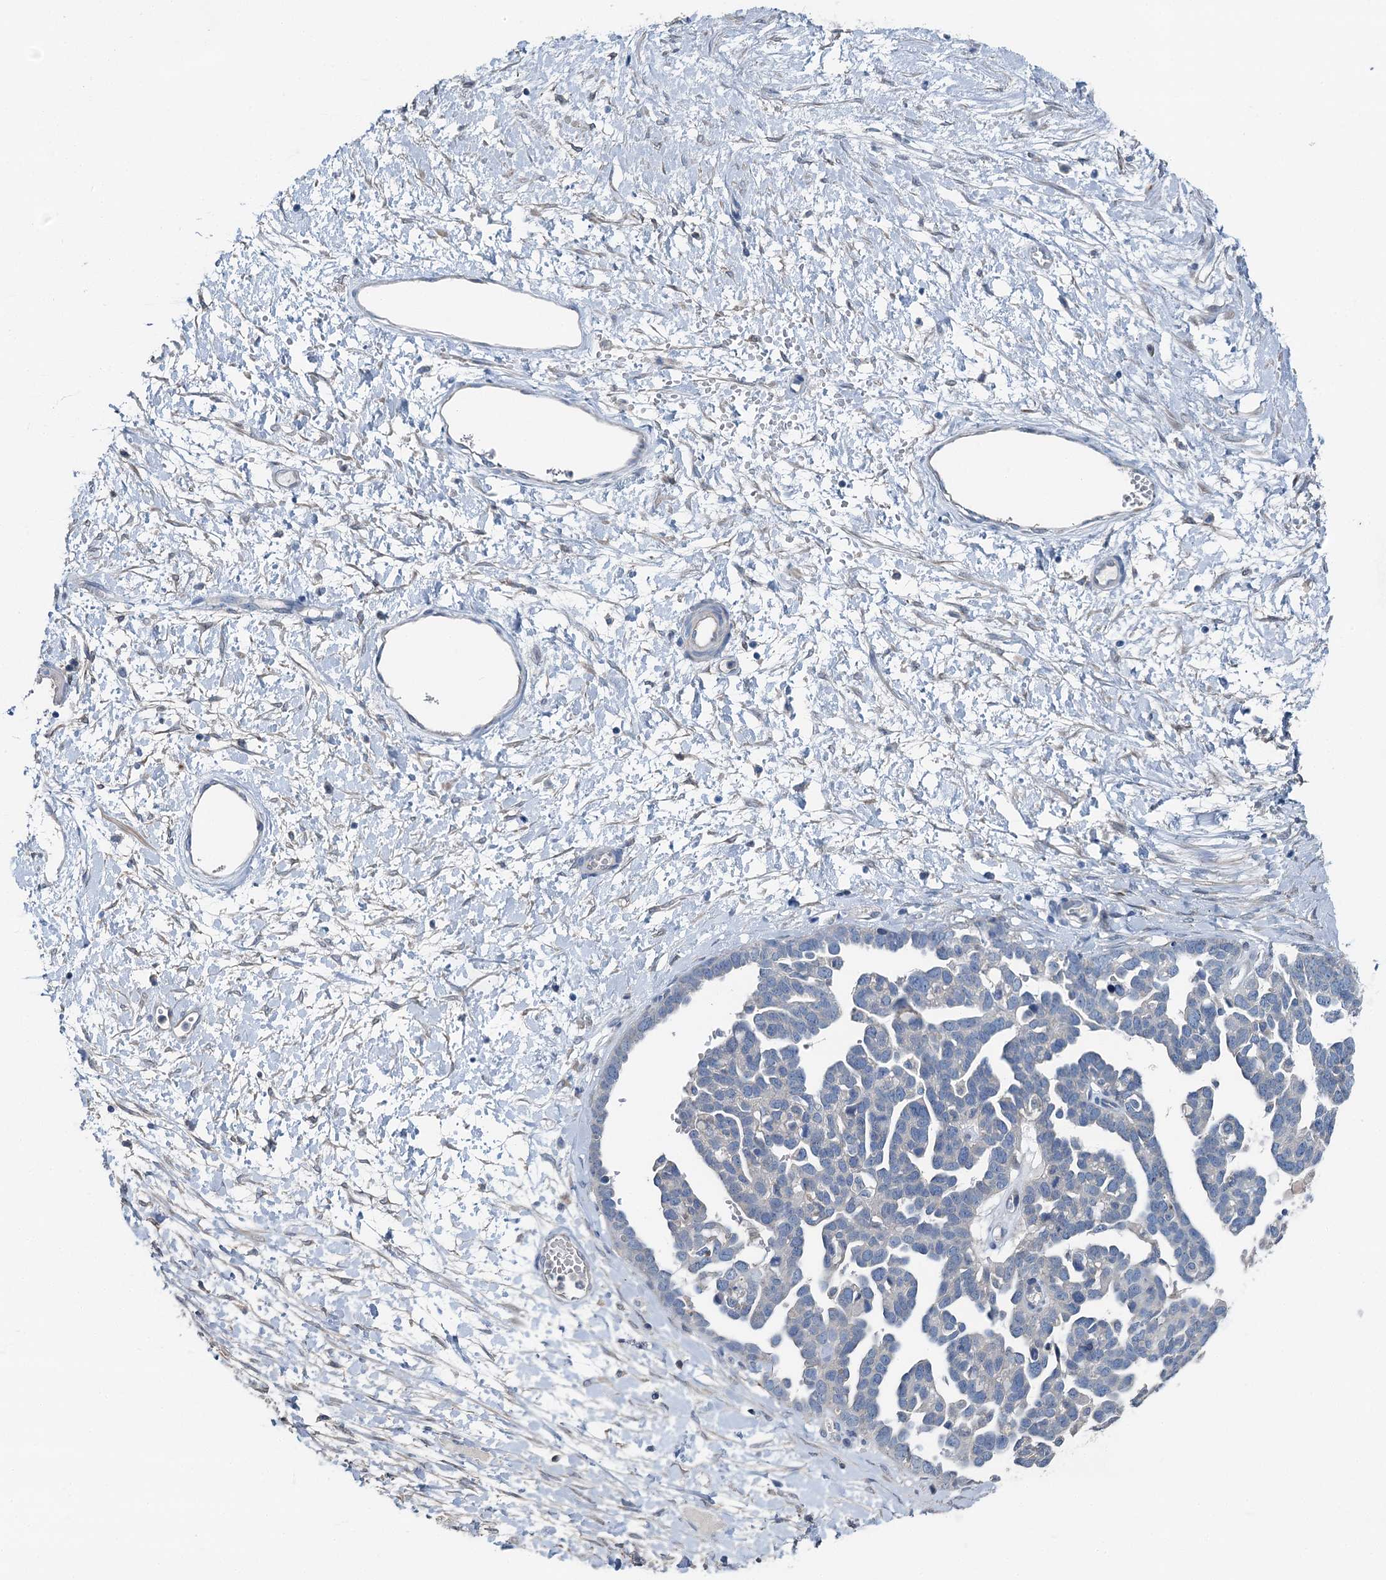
{"staining": {"intensity": "negative", "quantity": "none", "location": "none"}, "tissue": "ovarian cancer", "cell_type": "Tumor cells", "image_type": "cancer", "snomed": [{"axis": "morphology", "description": "Cystadenocarcinoma, serous, NOS"}, {"axis": "topography", "description": "Ovary"}], "caption": "This is a image of immunohistochemistry (IHC) staining of ovarian serous cystadenocarcinoma, which shows no staining in tumor cells.", "gene": "C6orf120", "patient": {"sex": "female", "age": 54}}